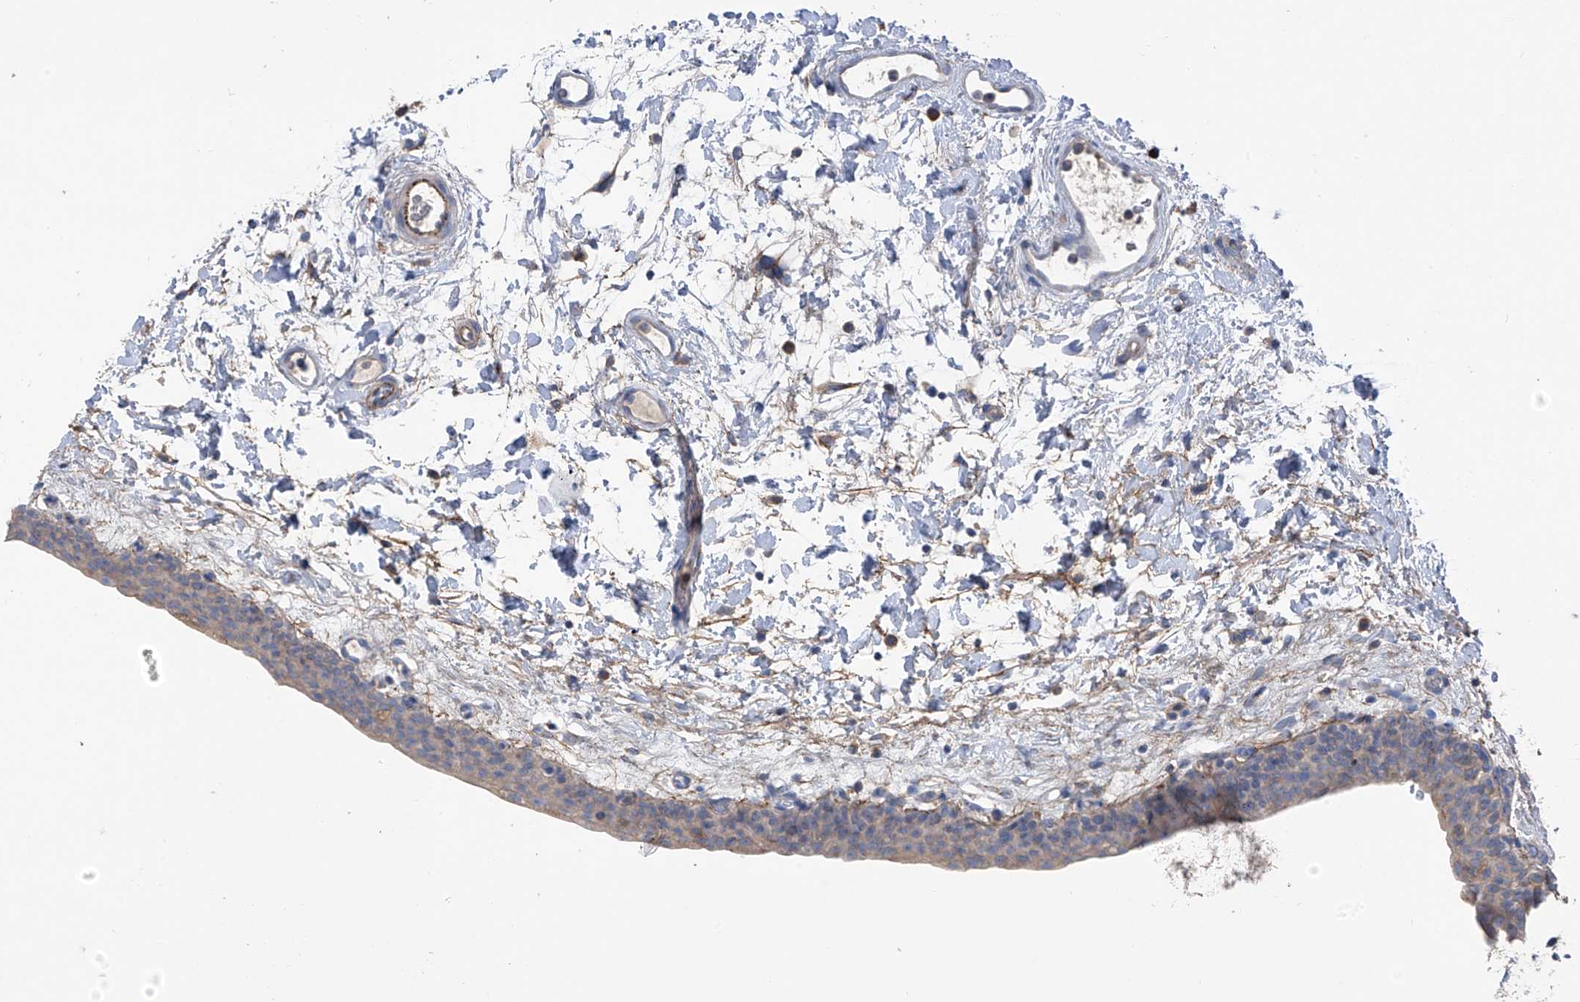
{"staining": {"intensity": "negative", "quantity": "none", "location": "none"}, "tissue": "urinary bladder", "cell_type": "Urothelial cells", "image_type": "normal", "snomed": [{"axis": "morphology", "description": "Normal tissue, NOS"}, {"axis": "topography", "description": "Urinary bladder"}], "caption": "An immunohistochemistry (IHC) micrograph of benign urinary bladder is shown. There is no staining in urothelial cells of urinary bladder. (DAB (3,3'-diaminobenzidine) immunohistochemistry visualized using brightfield microscopy, high magnification).", "gene": "GALNTL6", "patient": {"sex": "male", "age": 83}}